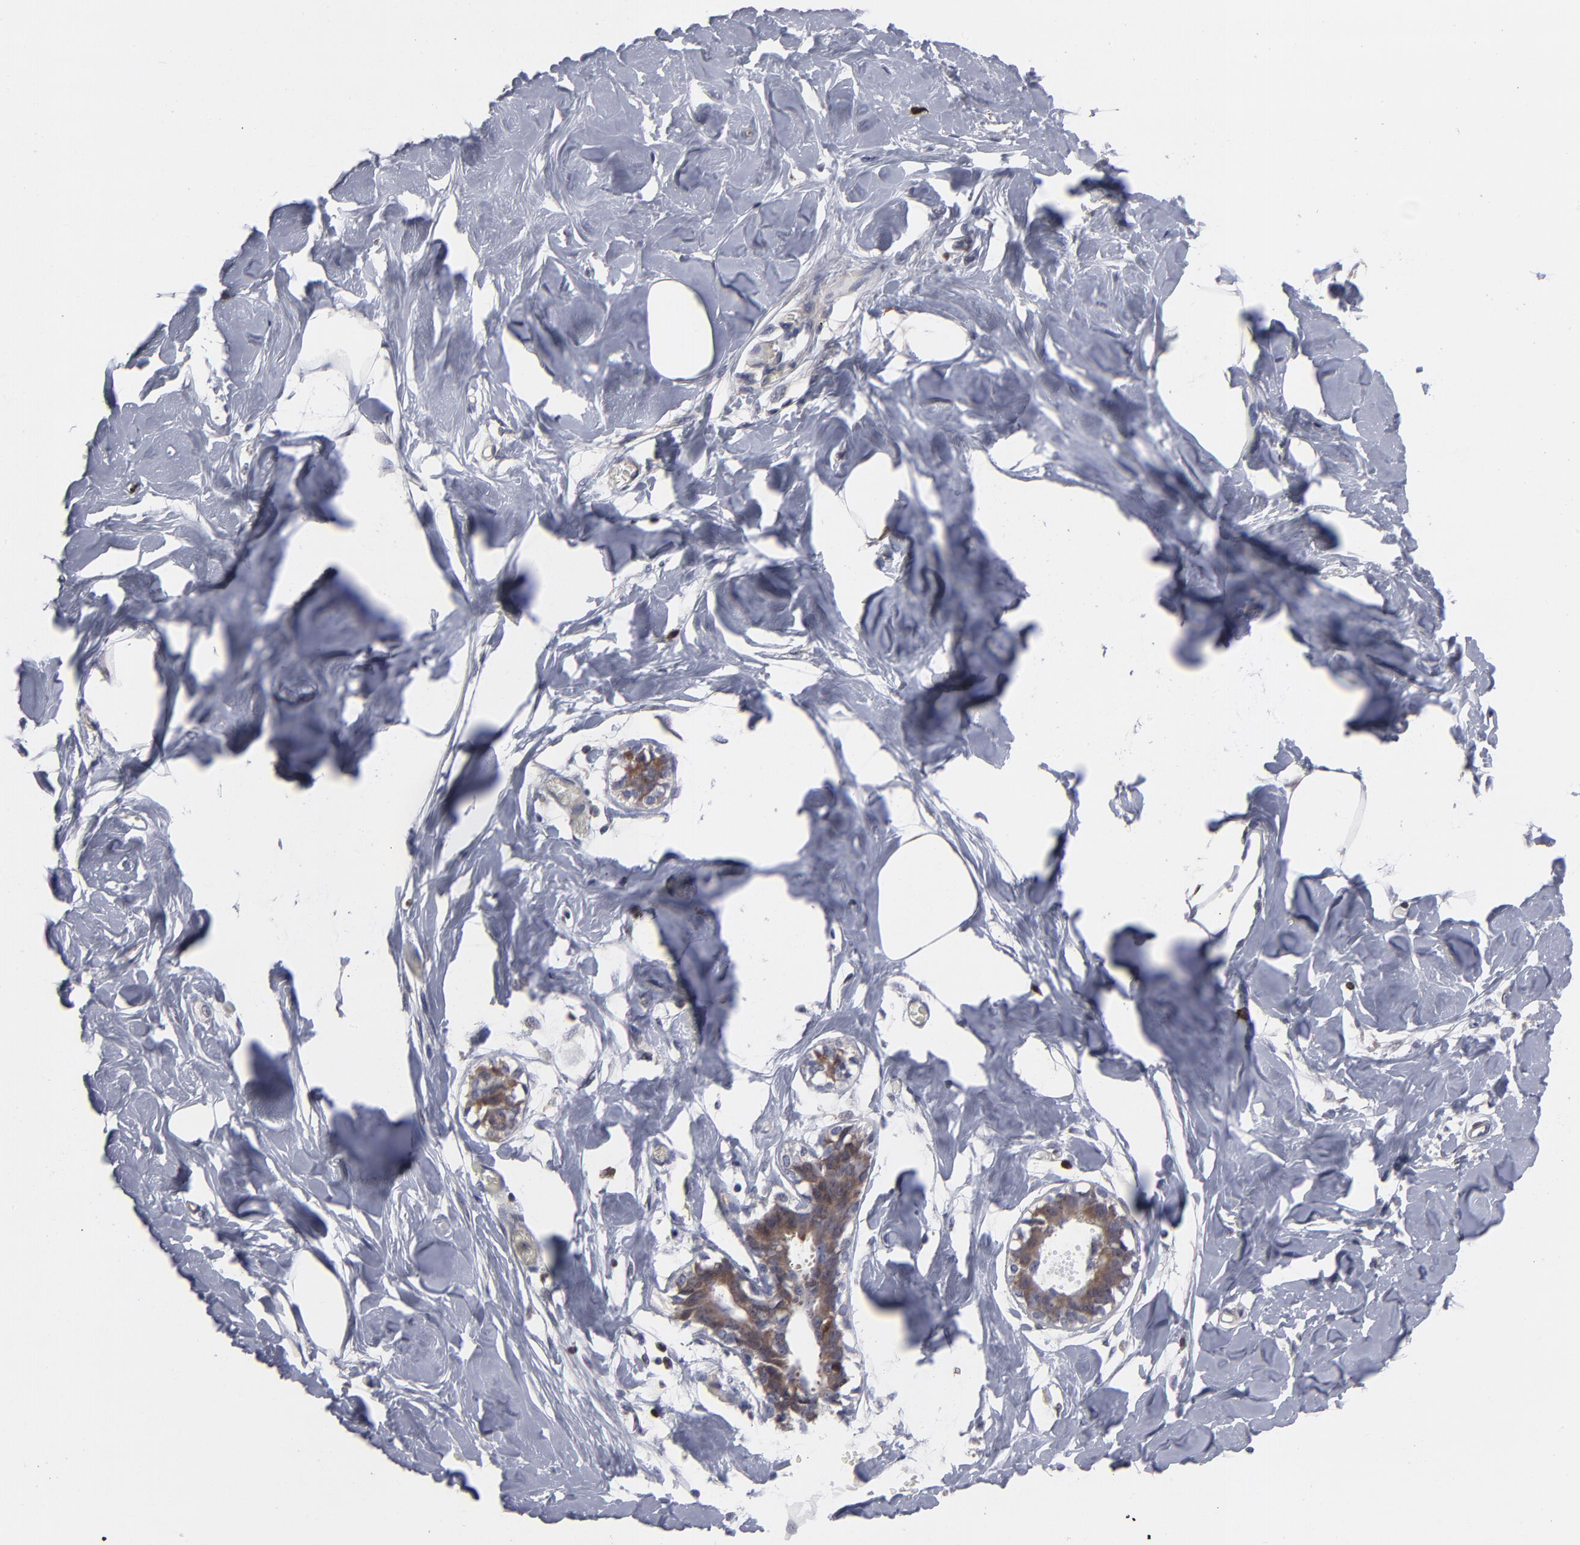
{"staining": {"intensity": "negative", "quantity": "none", "location": "none"}, "tissue": "breast", "cell_type": "Adipocytes", "image_type": "normal", "snomed": [{"axis": "morphology", "description": "Normal tissue, NOS"}, {"axis": "topography", "description": "Breast"}, {"axis": "topography", "description": "Adipose tissue"}], "caption": "Adipocytes show no significant protein positivity in unremarkable breast.", "gene": "MAP2K1", "patient": {"sex": "female", "age": 25}}